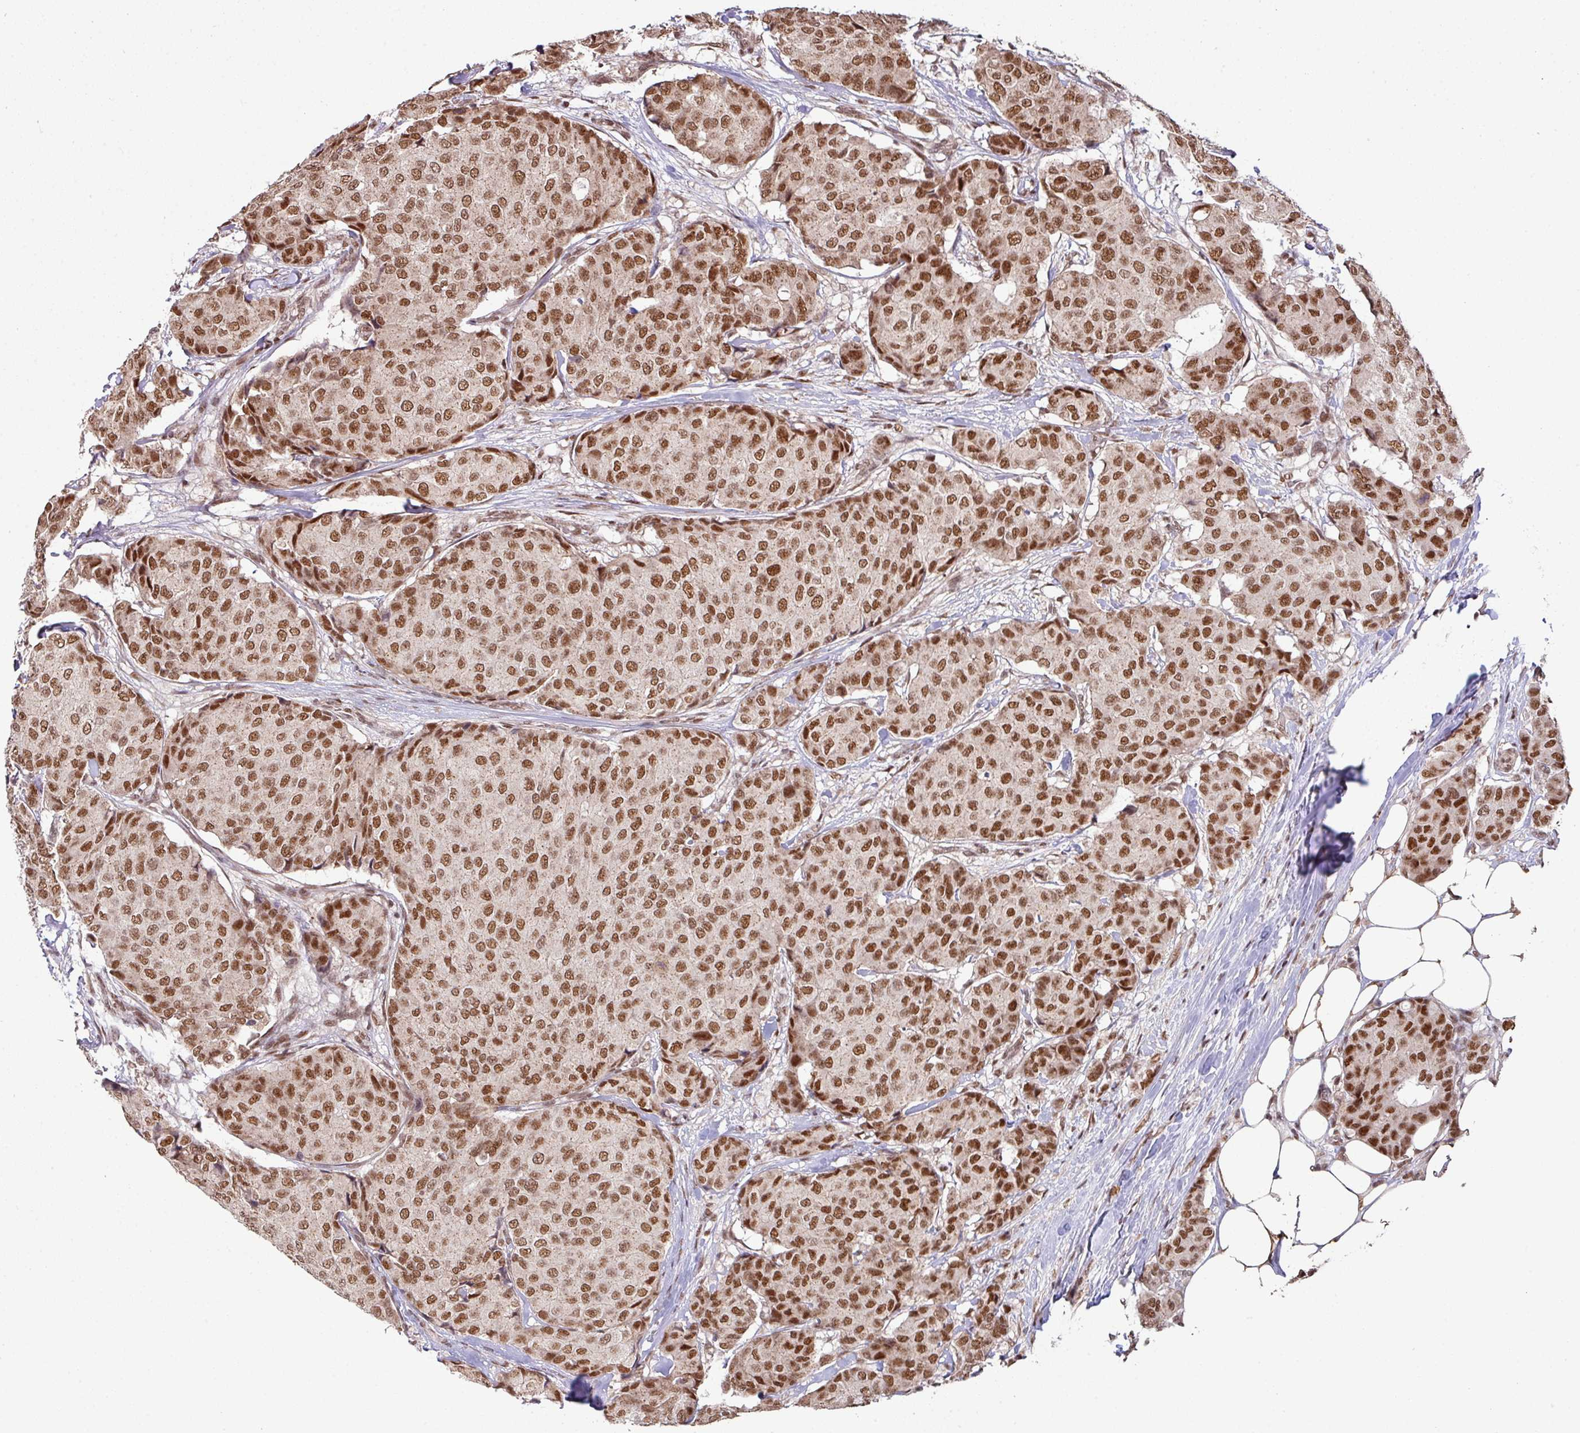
{"staining": {"intensity": "strong", "quantity": ">75%", "location": "nuclear"}, "tissue": "breast cancer", "cell_type": "Tumor cells", "image_type": "cancer", "snomed": [{"axis": "morphology", "description": "Duct carcinoma"}, {"axis": "topography", "description": "Breast"}], "caption": "A brown stain shows strong nuclear positivity of a protein in invasive ductal carcinoma (breast) tumor cells.", "gene": "PHF23", "patient": {"sex": "female", "age": 75}}